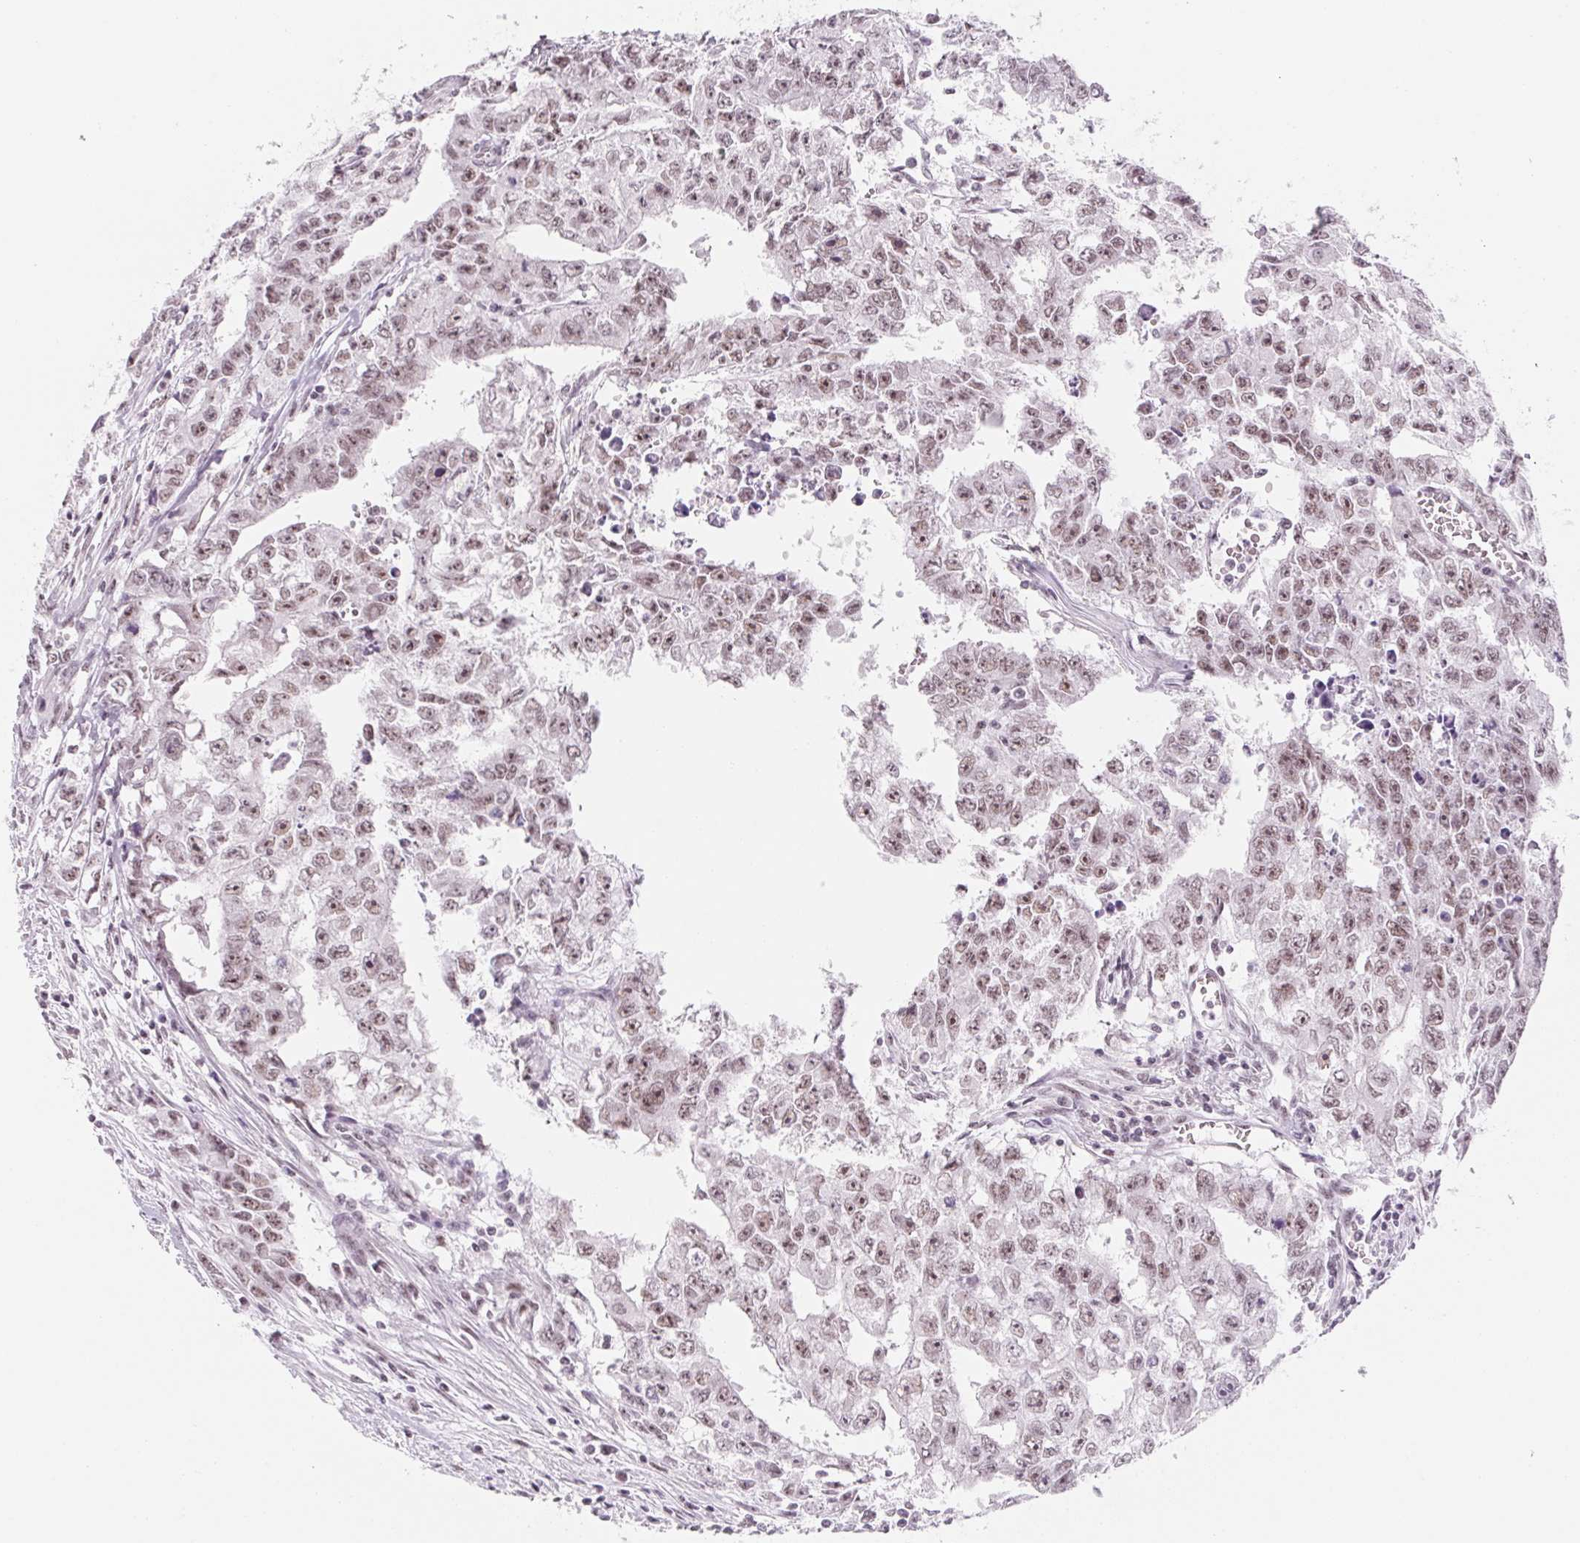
{"staining": {"intensity": "weak", "quantity": ">75%", "location": "nuclear"}, "tissue": "testis cancer", "cell_type": "Tumor cells", "image_type": "cancer", "snomed": [{"axis": "morphology", "description": "Carcinoma, Embryonal, NOS"}, {"axis": "morphology", "description": "Teratoma, malignant, NOS"}, {"axis": "topography", "description": "Testis"}], "caption": "Protein expression analysis of human testis cancer (teratoma (malignant)) reveals weak nuclear staining in about >75% of tumor cells.", "gene": "ZIC4", "patient": {"sex": "male", "age": 24}}